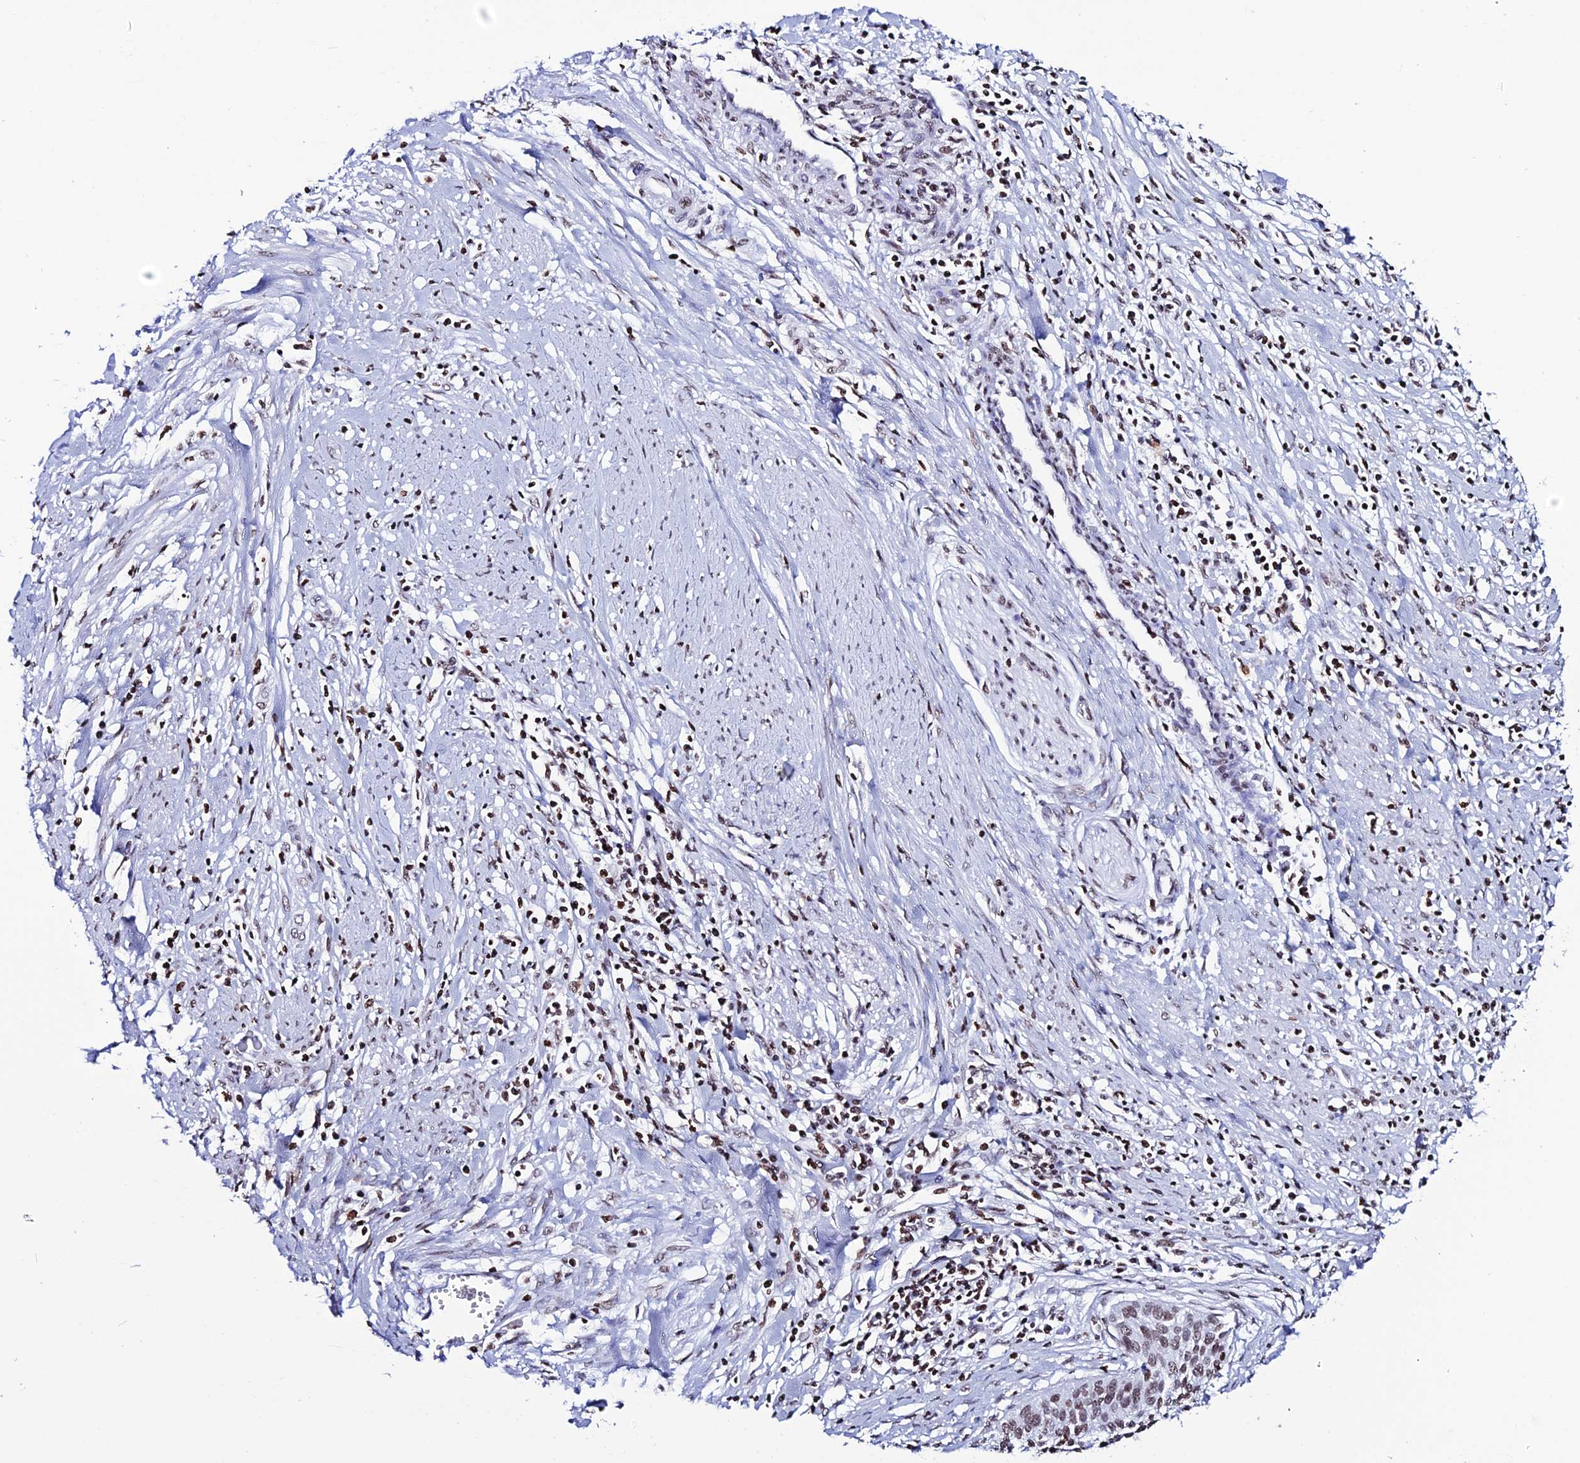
{"staining": {"intensity": "moderate", "quantity": ">75%", "location": "nuclear"}, "tissue": "cervical cancer", "cell_type": "Tumor cells", "image_type": "cancer", "snomed": [{"axis": "morphology", "description": "Squamous cell carcinoma, NOS"}, {"axis": "topography", "description": "Cervix"}], "caption": "Immunohistochemical staining of human cervical squamous cell carcinoma demonstrates moderate nuclear protein positivity in about >75% of tumor cells.", "gene": "MACROH2A2", "patient": {"sex": "female", "age": 34}}